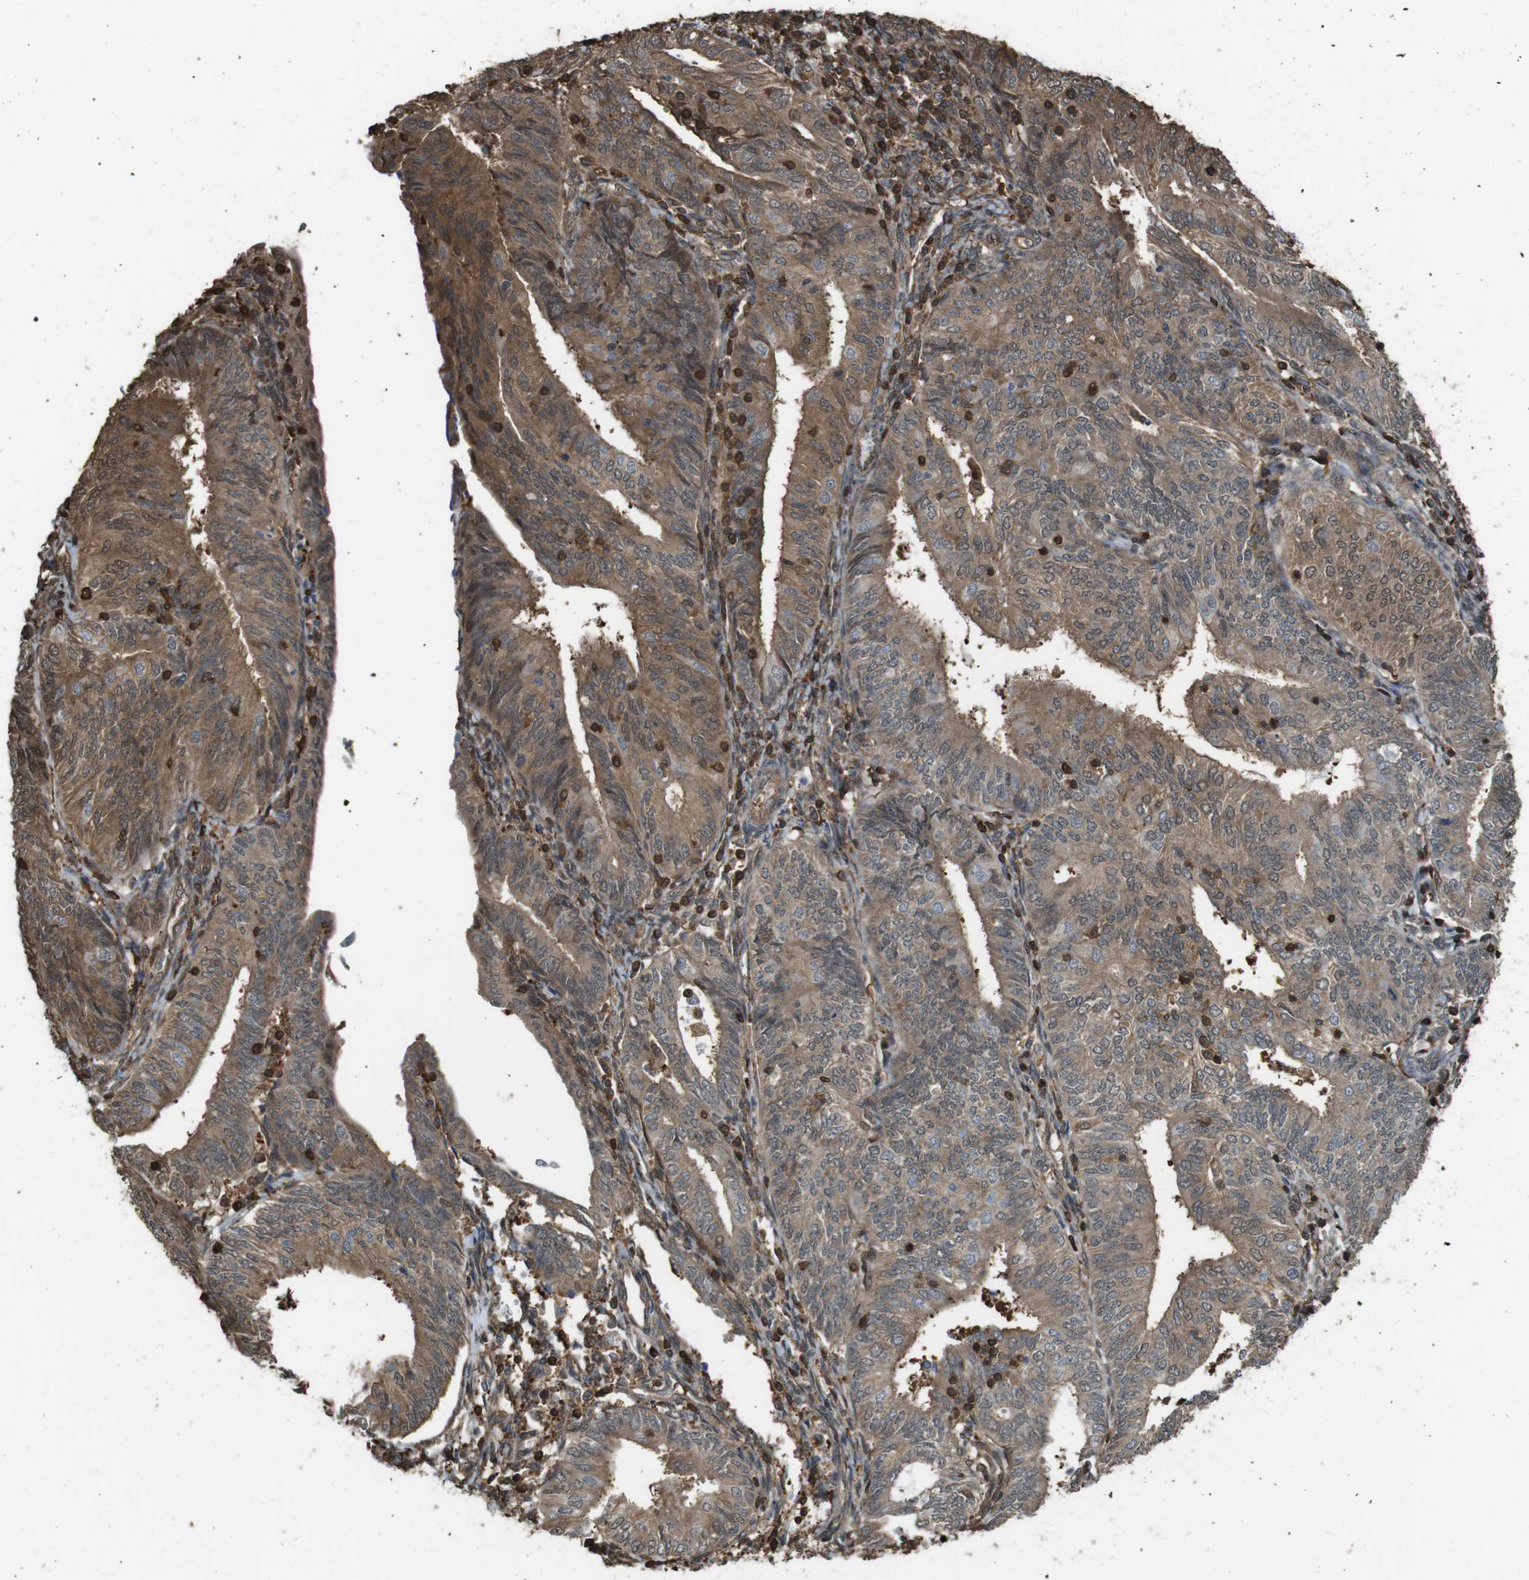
{"staining": {"intensity": "moderate", "quantity": ">75%", "location": "cytoplasmic/membranous"}, "tissue": "endometrial cancer", "cell_type": "Tumor cells", "image_type": "cancer", "snomed": [{"axis": "morphology", "description": "Adenocarcinoma, NOS"}, {"axis": "topography", "description": "Endometrium"}], "caption": "Endometrial adenocarcinoma tissue displays moderate cytoplasmic/membranous positivity in approximately >75% of tumor cells, visualized by immunohistochemistry.", "gene": "ARHGDIA", "patient": {"sex": "female", "age": 58}}